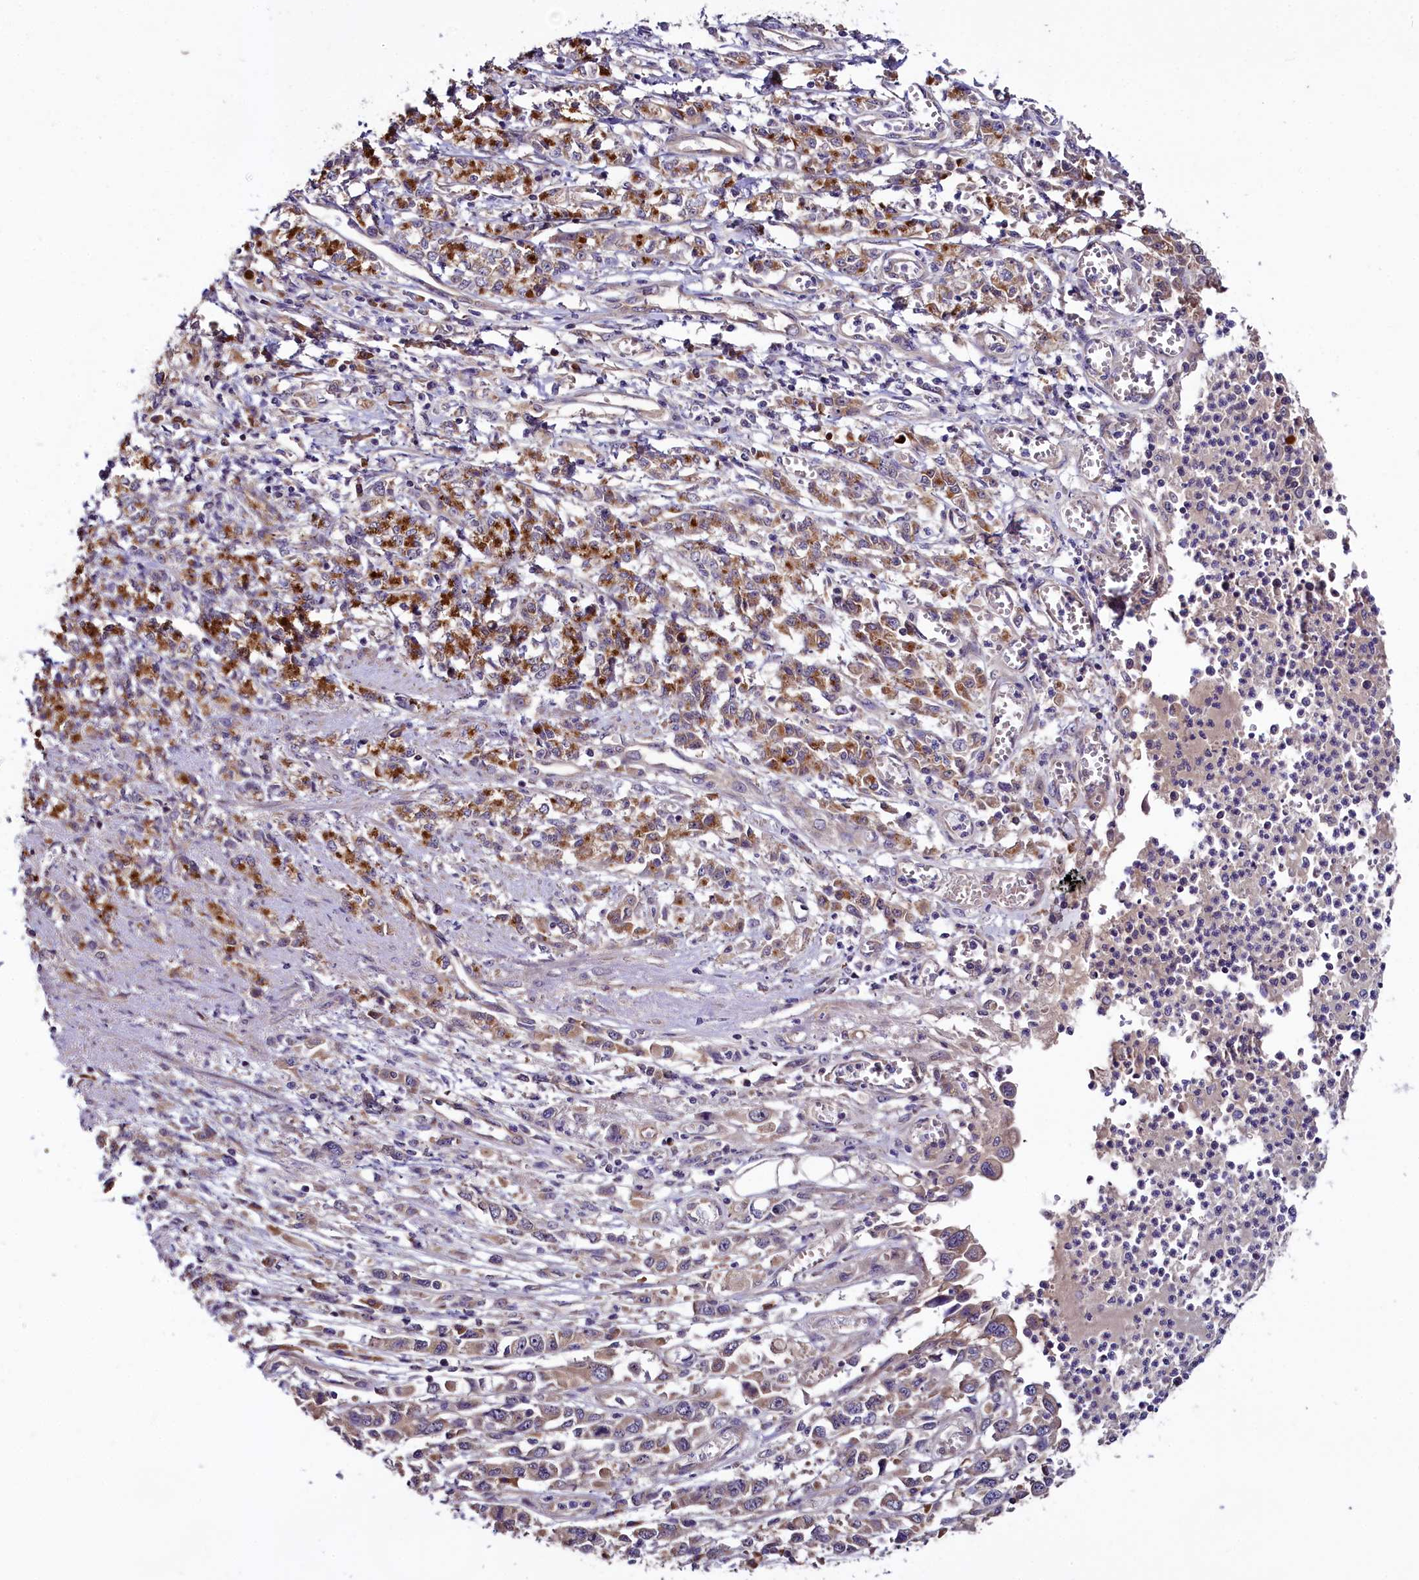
{"staining": {"intensity": "moderate", "quantity": "25%-75%", "location": "cytoplasmic/membranous"}, "tissue": "stomach cancer", "cell_type": "Tumor cells", "image_type": "cancer", "snomed": [{"axis": "morphology", "description": "Adenocarcinoma, NOS"}, {"axis": "topography", "description": "Stomach"}], "caption": "Immunohistochemistry micrograph of stomach cancer stained for a protein (brown), which demonstrates medium levels of moderate cytoplasmic/membranous staining in approximately 25%-75% of tumor cells.", "gene": "RPUSD2", "patient": {"sex": "female", "age": 76}}